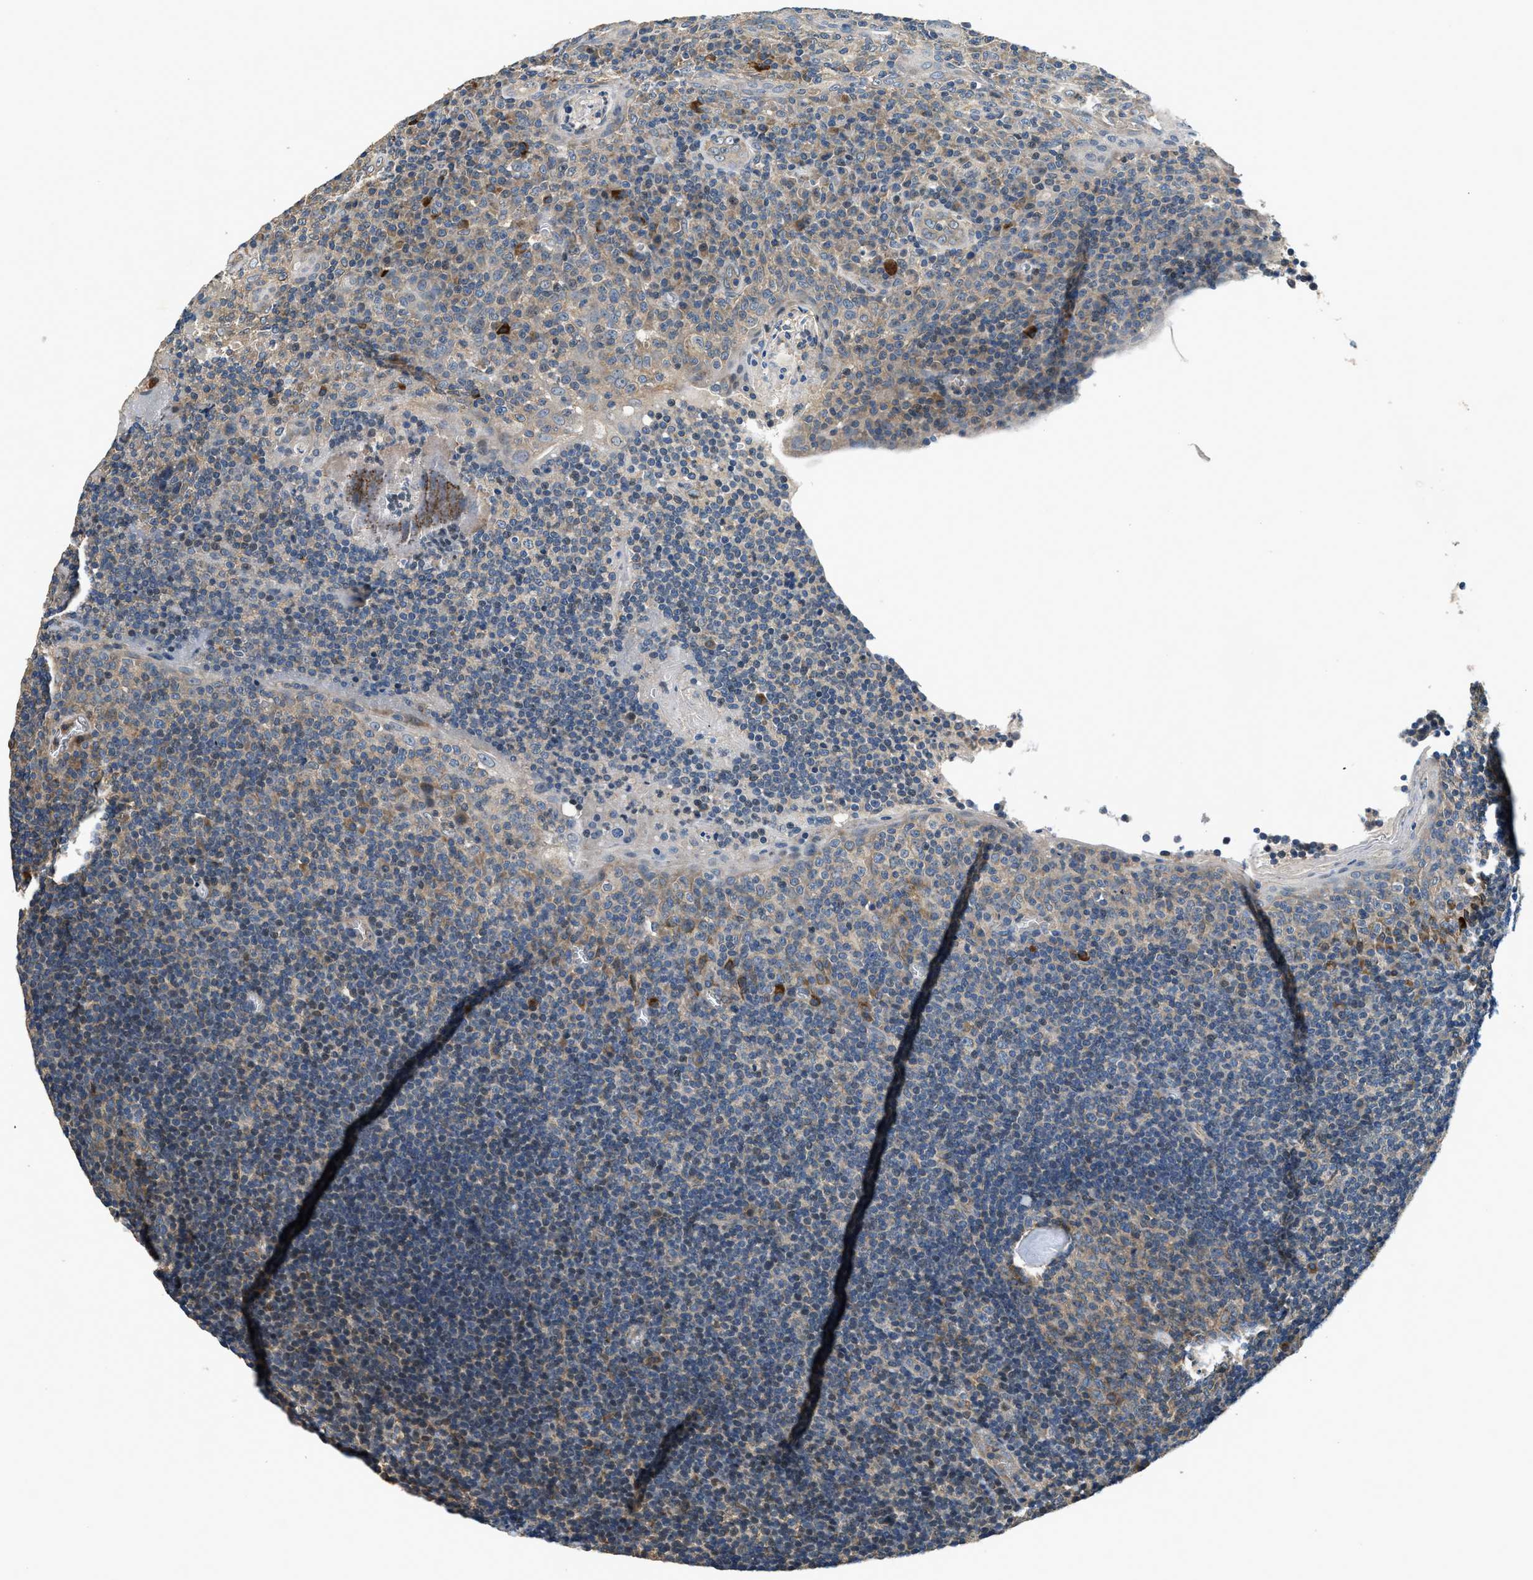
{"staining": {"intensity": "weak", "quantity": ">75%", "location": "cytoplasmic/membranous"}, "tissue": "tonsil", "cell_type": "Germinal center cells", "image_type": "normal", "snomed": [{"axis": "morphology", "description": "Normal tissue, NOS"}, {"axis": "topography", "description": "Tonsil"}], "caption": "There is low levels of weak cytoplasmic/membranous expression in germinal center cells of benign tonsil, as demonstrated by immunohistochemical staining (brown color).", "gene": "SSH2", "patient": {"sex": "male", "age": 37}}